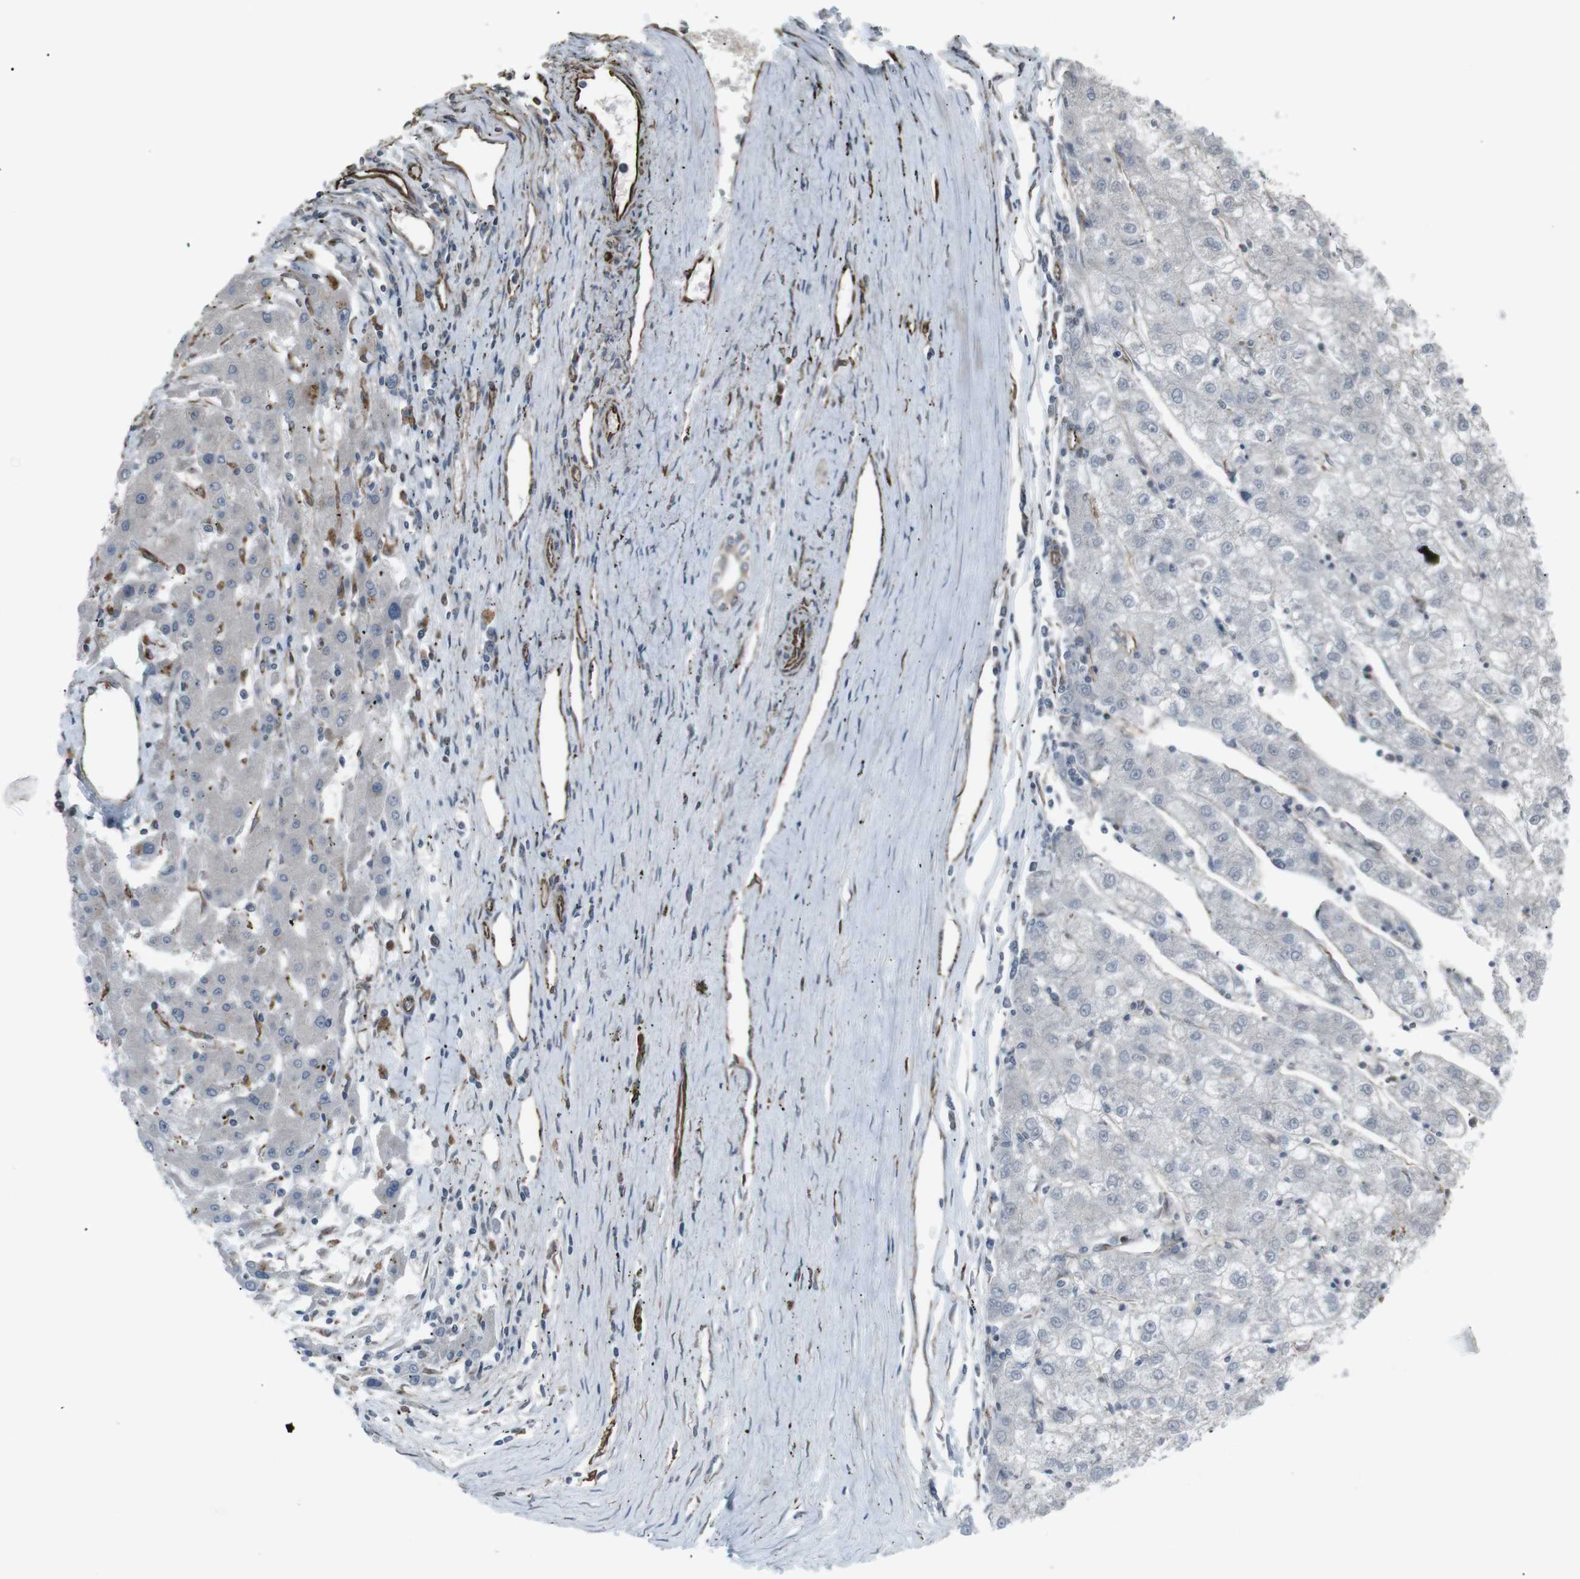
{"staining": {"intensity": "negative", "quantity": "none", "location": "none"}, "tissue": "liver cancer", "cell_type": "Tumor cells", "image_type": "cancer", "snomed": [{"axis": "morphology", "description": "Carcinoma, Hepatocellular, NOS"}, {"axis": "topography", "description": "Liver"}], "caption": "Protein analysis of liver hepatocellular carcinoma shows no significant positivity in tumor cells.", "gene": "TMEM141", "patient": {"sex": "male", "age": 72}}